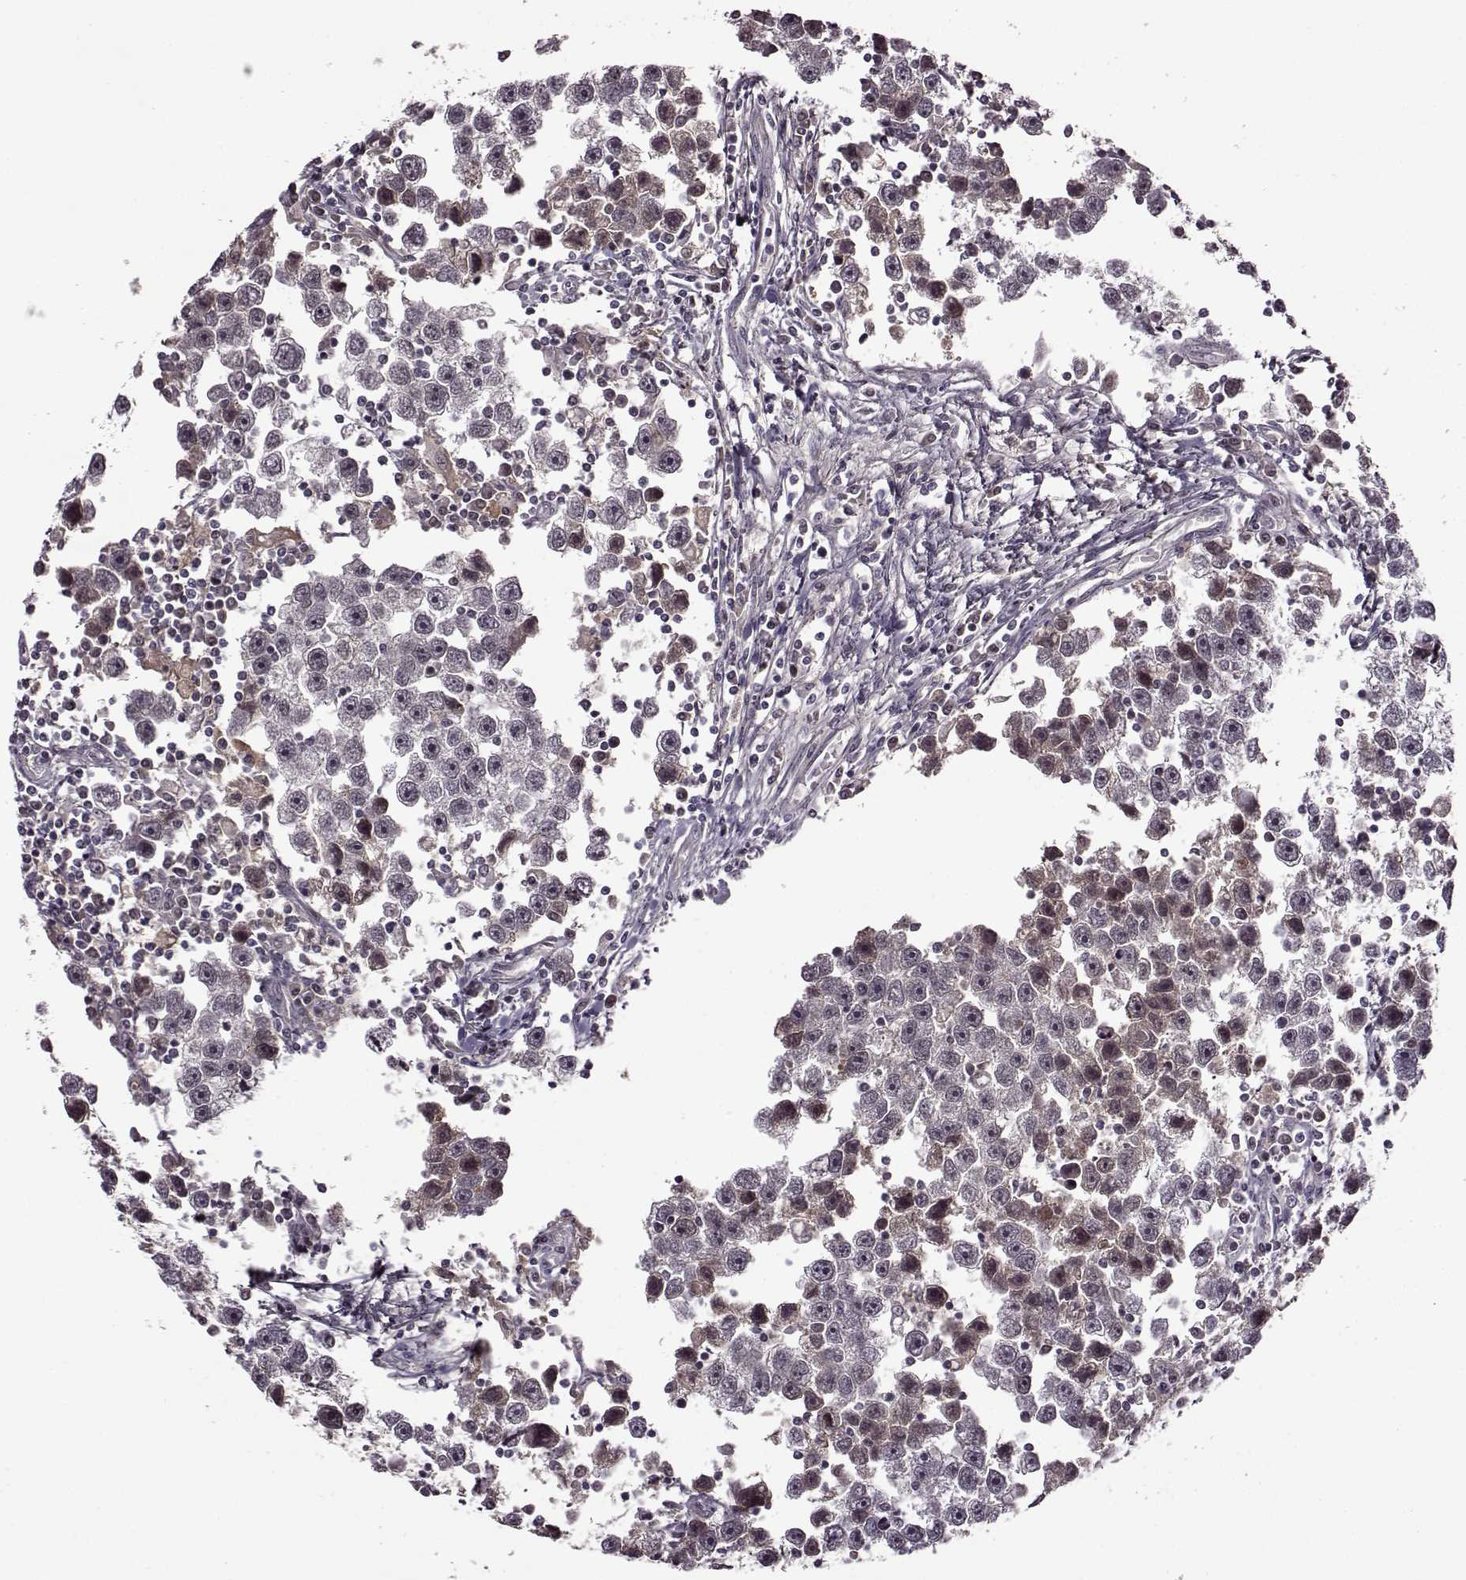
{"staining": {"intensity": "weak", "quantity": "25%-75%", "location": "nuclear"}, "tissue": "testis cancer", "cell_type": "Tumor cells", "image_type": "cancer", "snomed": [{"axis": "morphology", "description": "Seminoma, NOS"}, {"axis": "topography", "description": "Testis"}], "caption": "High-magnification brightfield microscopy of testis cancer (seminoma) stained with DAB (3,3'-diaminobenzidine) (brown) and counterstained with hematoxylin (blue). tumor cells exhibit weak nuclear staining is appreciated in approximately25%-75% of cells.", "gene": "MAIP1", "patient": {"sex": "male", "age": 30}}